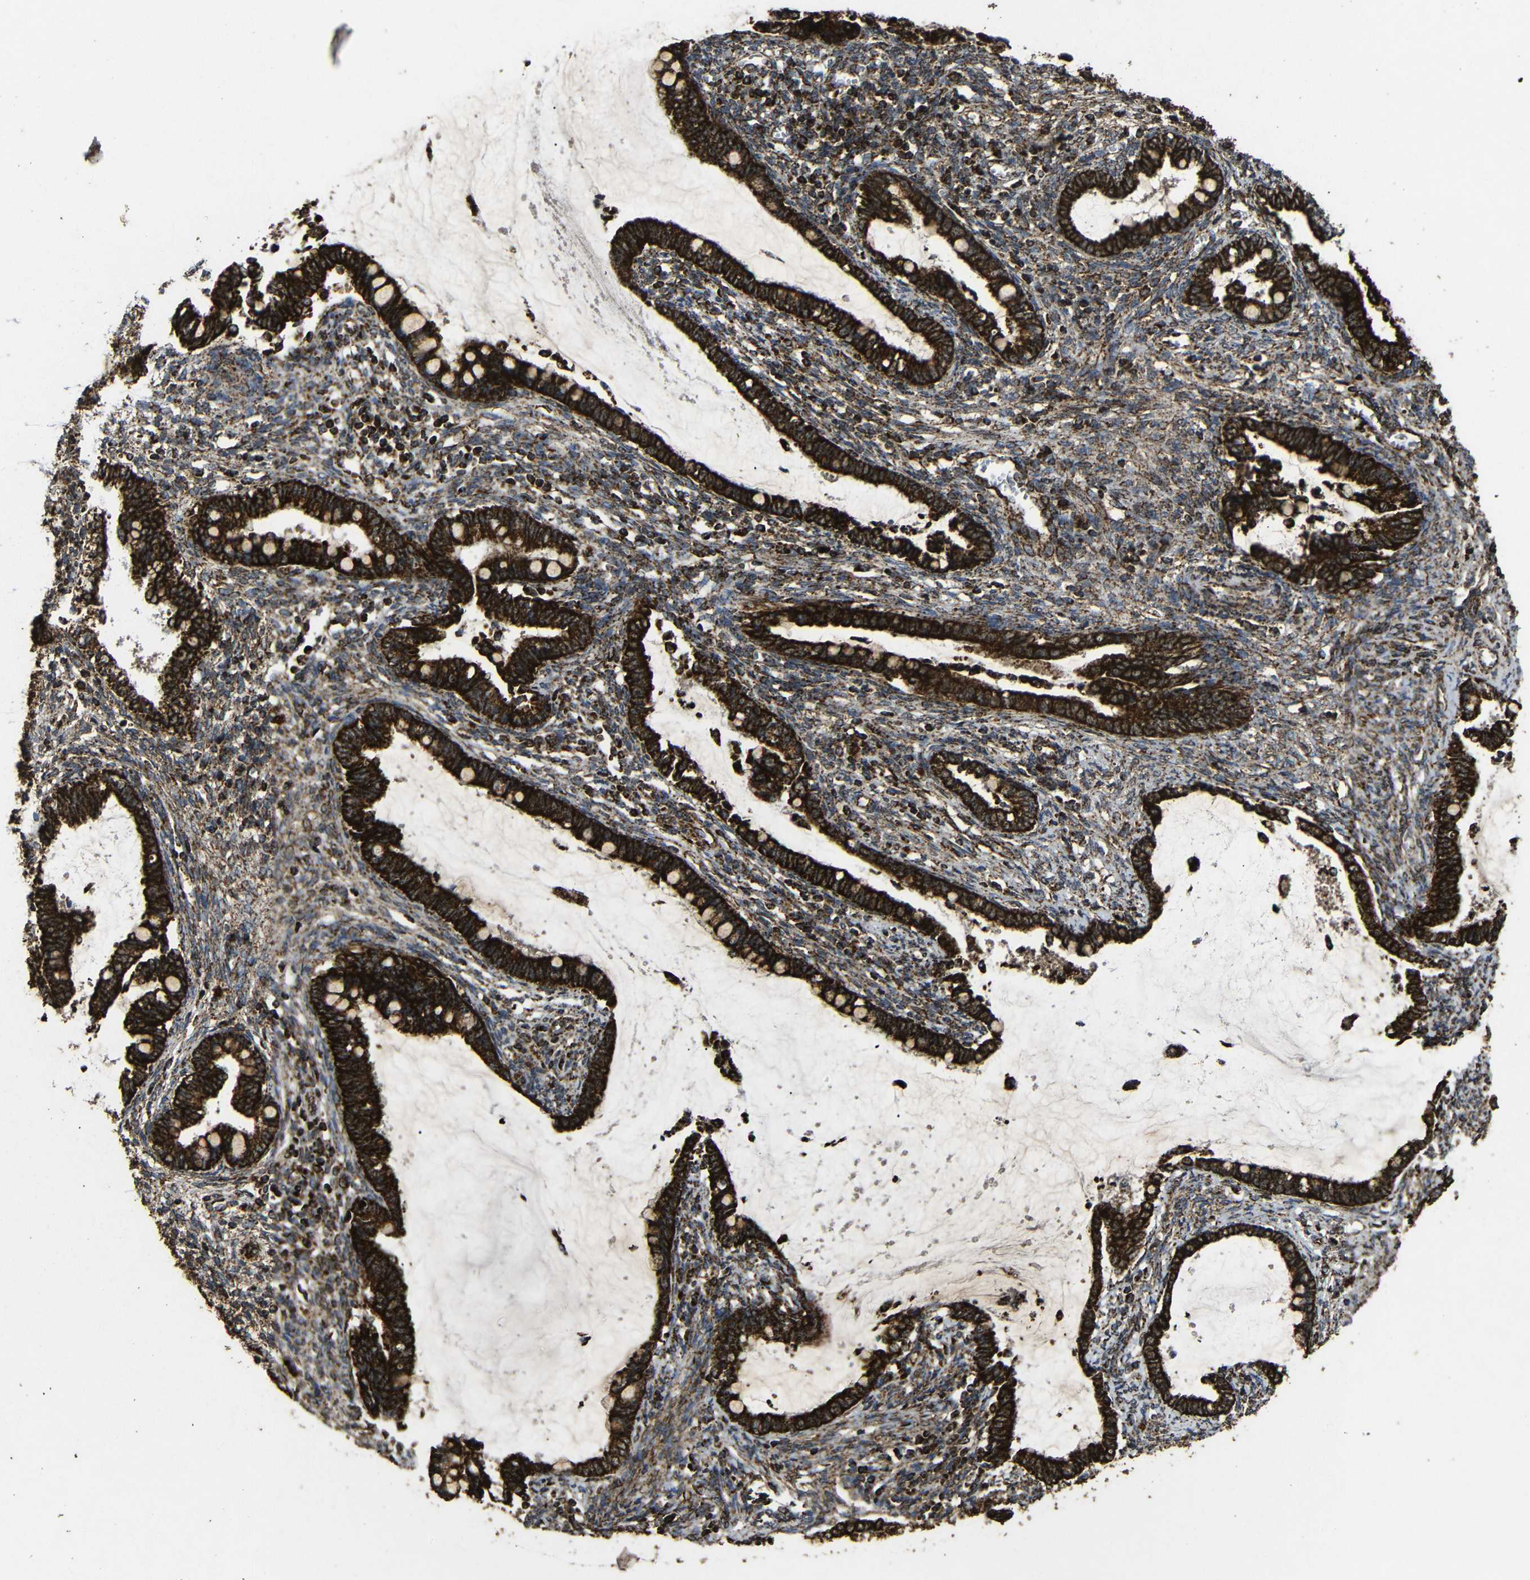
{"staining": {"intensity": "strong", "quantity": ">75%", "location": "cytoplasmic/membranous"}, "tissue": "cervical cancer", "cell_type": "Tumor cells", "image_type": "cancer", "snomed": [{"axis": "morphology", "description": "Adenocarcinoma, NOS"}, {"axis": "topography", "description": "Cervix"}], "caption": "DAB (3,3'-diaminobenzidine) immunohistochemical staining of adenocarcinoma (cervical) shows strong cytoplasmic/membranous protein positivity in about >75% of tumor cells.", "gene": "ATP5F1A", "patient": {"sex": "female", "age": 44}}